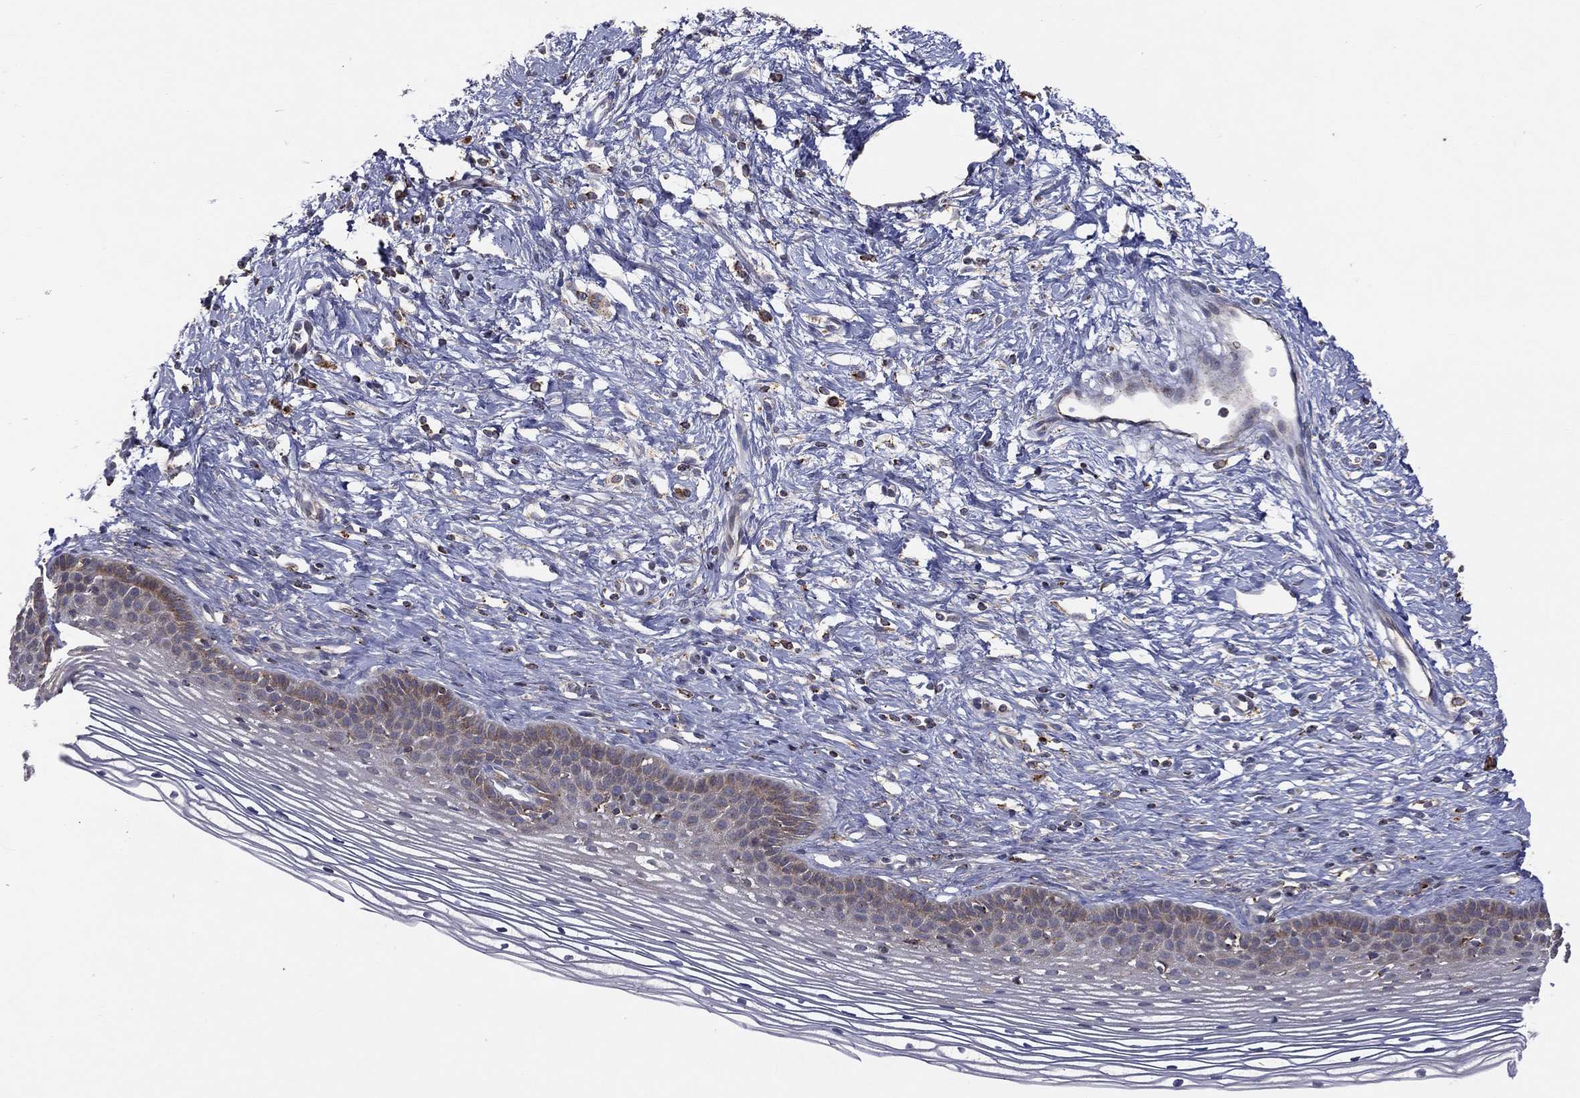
{"staining": {"intensity": "weak", "quantity": "<25%", "location": "cytoplasmic/membranous"}, "tissue": "cervix", "cell_type": "Squamous epithelial cells", "image_type": "normal", "snomed": [{"axis": "morphology", "description": "Normal tissue, NOS"}, {"axis": "topography", "description": "Cervix"}], "caption": "Immunohistochemical staining of normal cervix displays no significant staining in squamous epithelial cells.", "gene": "STARD3", "patient": {"sex": "female", "age": 39}}